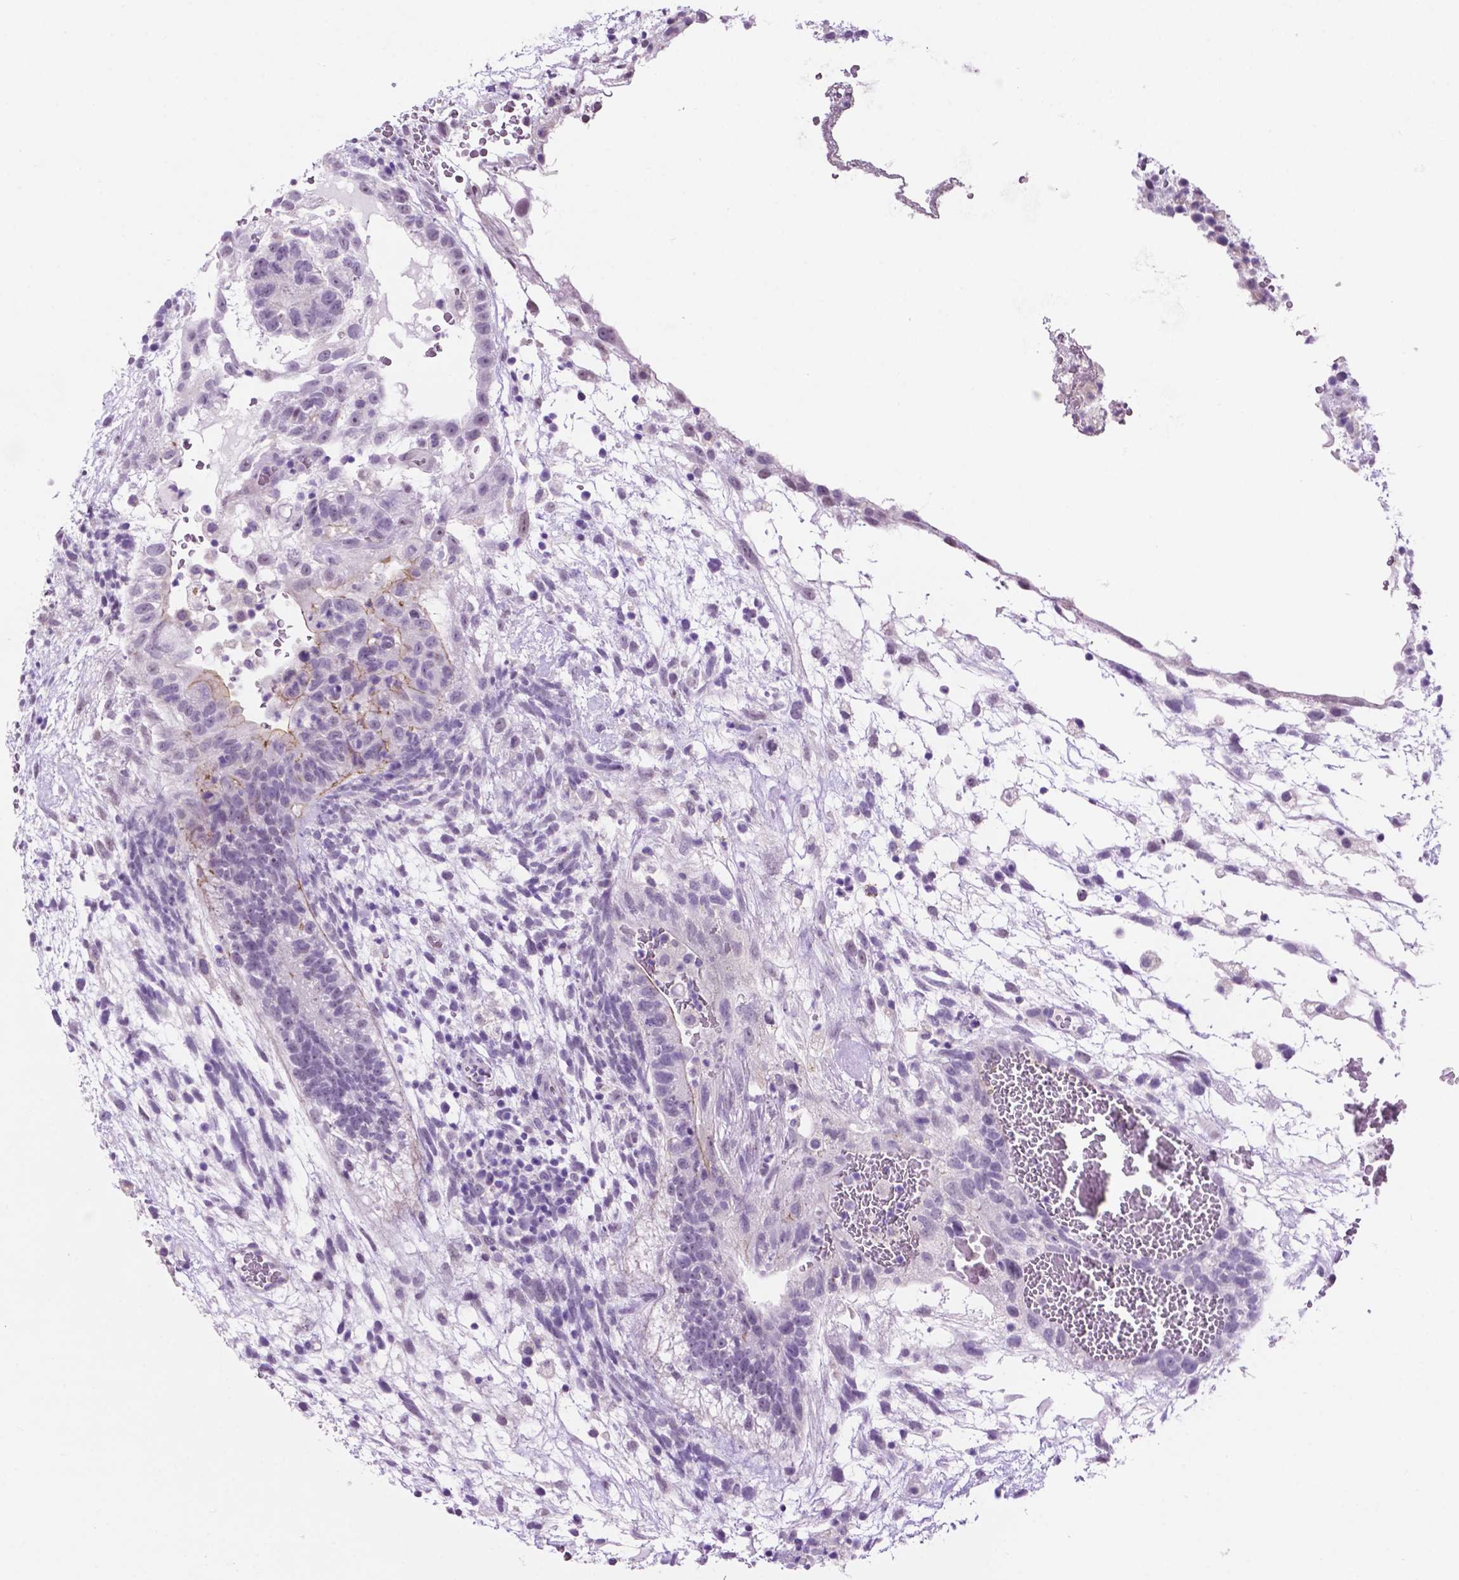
{"staining": {"intensity": "negative", "quantity": "none", "location": "none"}, "tissue": "testis cancer", "cell_type": "Tumor cells", "image_type": "cancer", "snomed": [{"axis": "morphology", "description": "Normal tissue, NOS"}, {"axis": "morphology", "description": "Carcinoma, Embryonal, NOS"}, {"axis": "topography", "description": "Testis"}], "caption": "Tumor cells are negative for protein expression in human testis cancer (embryonal carcinoma).", "gene": "ACY3", "patient": {"sex": "male", "age": 32}}